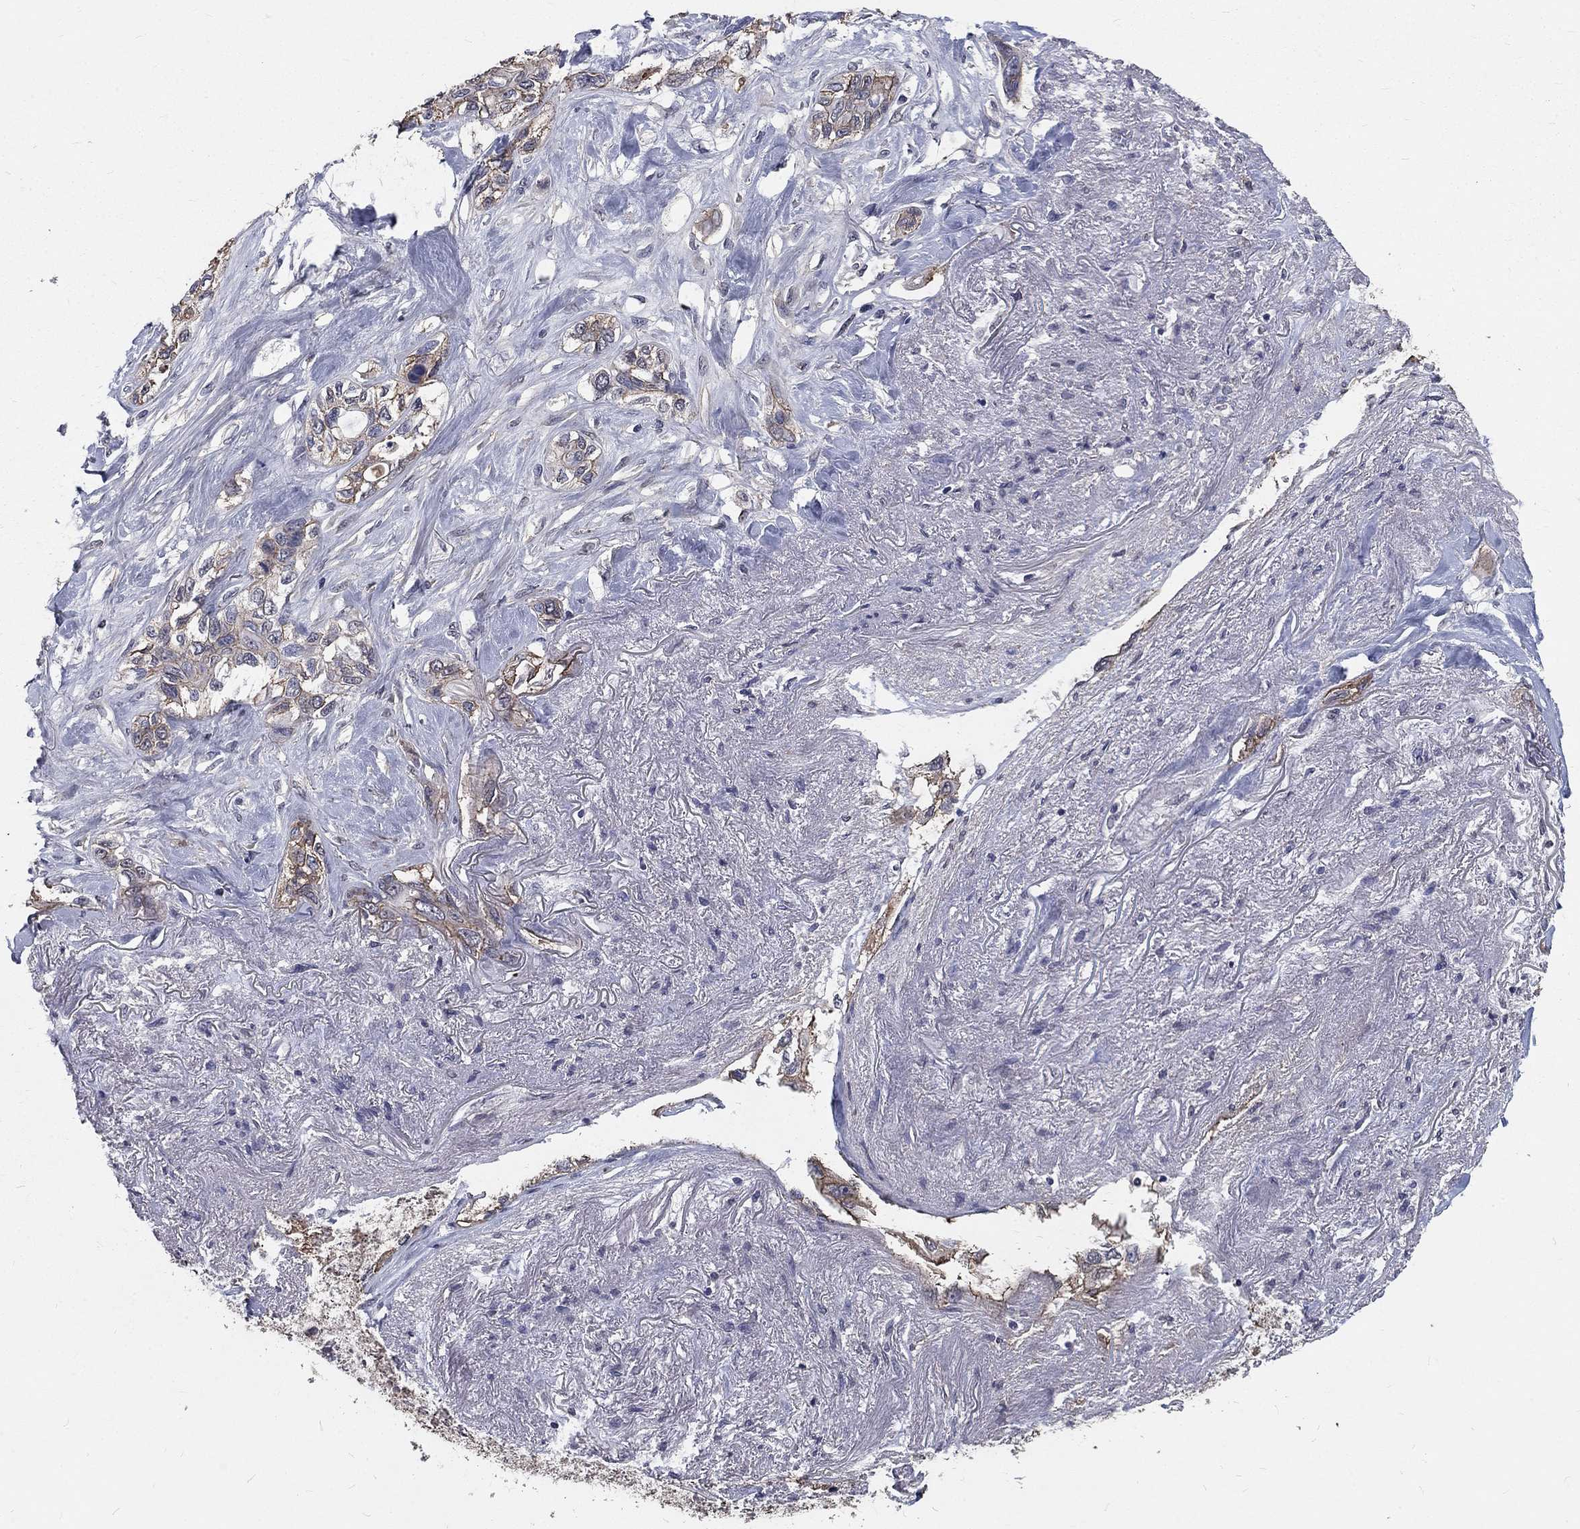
{"staining": {"intensity": "moderate", "quantity": "25%-75%", "location": "cytoplasmic/membranous"}, "tissue": "lung cancer", "cell_type": "Tumor cells", "image_type": "cancer", "snomed": [{"axis": "morphology", "description": "Squamous cell carcinoma, NOS"}, {"axis": "topography", "description": "Lung"}], "caption": "Tumor cells demonstrate moderate cytoplasmic/membranous staining in about 25%-75% of cells in lung cancer. (DAB (3,3'-diaminobenzidine) IHC, brown staining for protein, blue staining for nuclei).", "gene": "CHST5", "patient": {"sex": "female", "age": 70}}